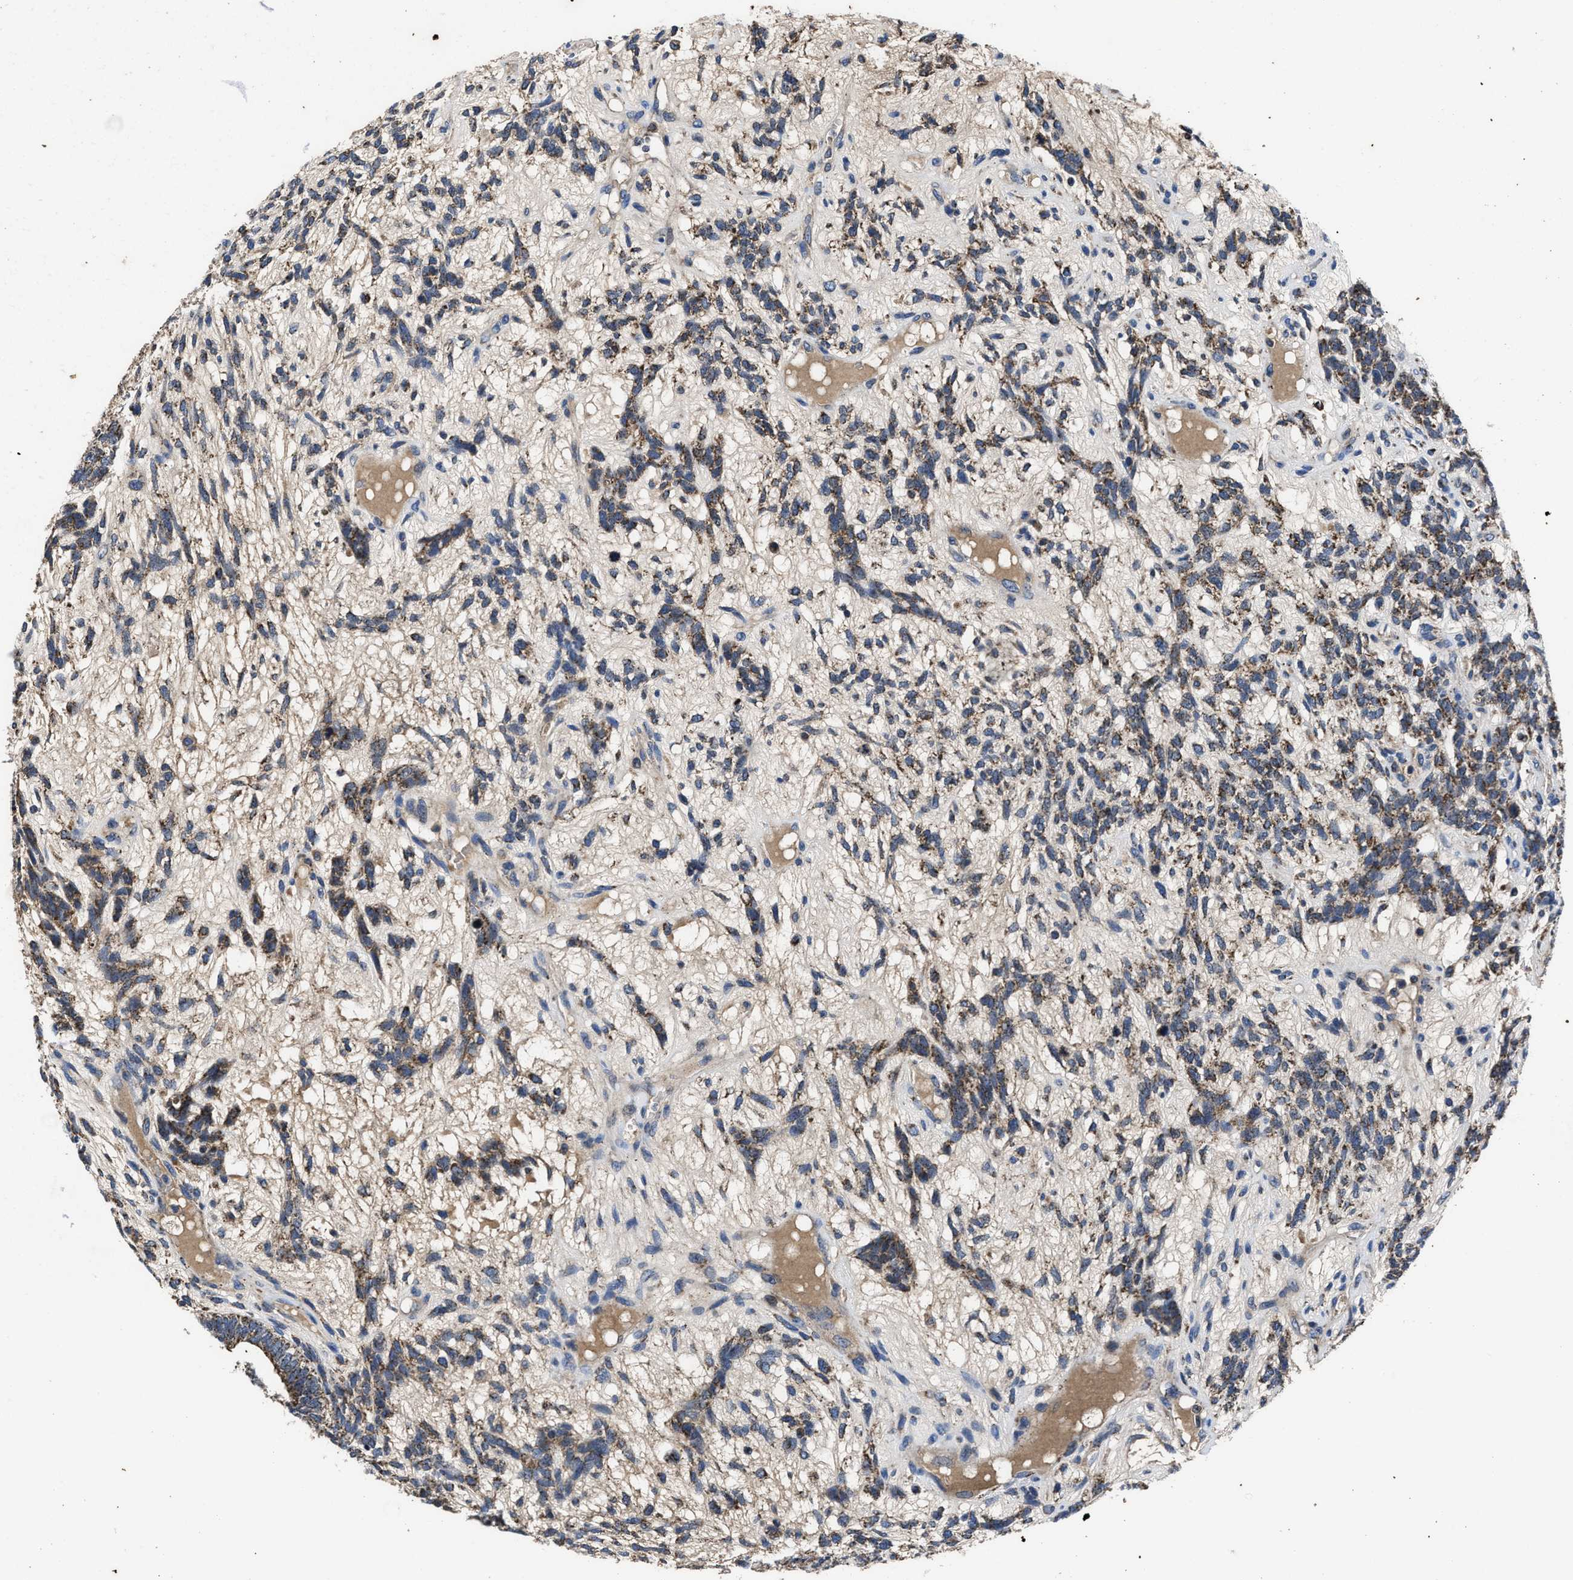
{"staining": {"intensity": "moderate", "quantity": ">75%", "location": "cytoplasmic/membranous"}, "tissue": "testis cancer", "cell_type": "Tumor cells", "image_type": "cancer", "snomed": [{"axis": "morphology", "description": "Seminoma, NOS"}, {"axis": "topography", "description": "Testis"}], "caption": "Human testis cancer stained with a protein marker demonstrates moderate staining in tumor cells.", "gene": "CACNA1D", "patient": {"sex": "male", "age": 28}}